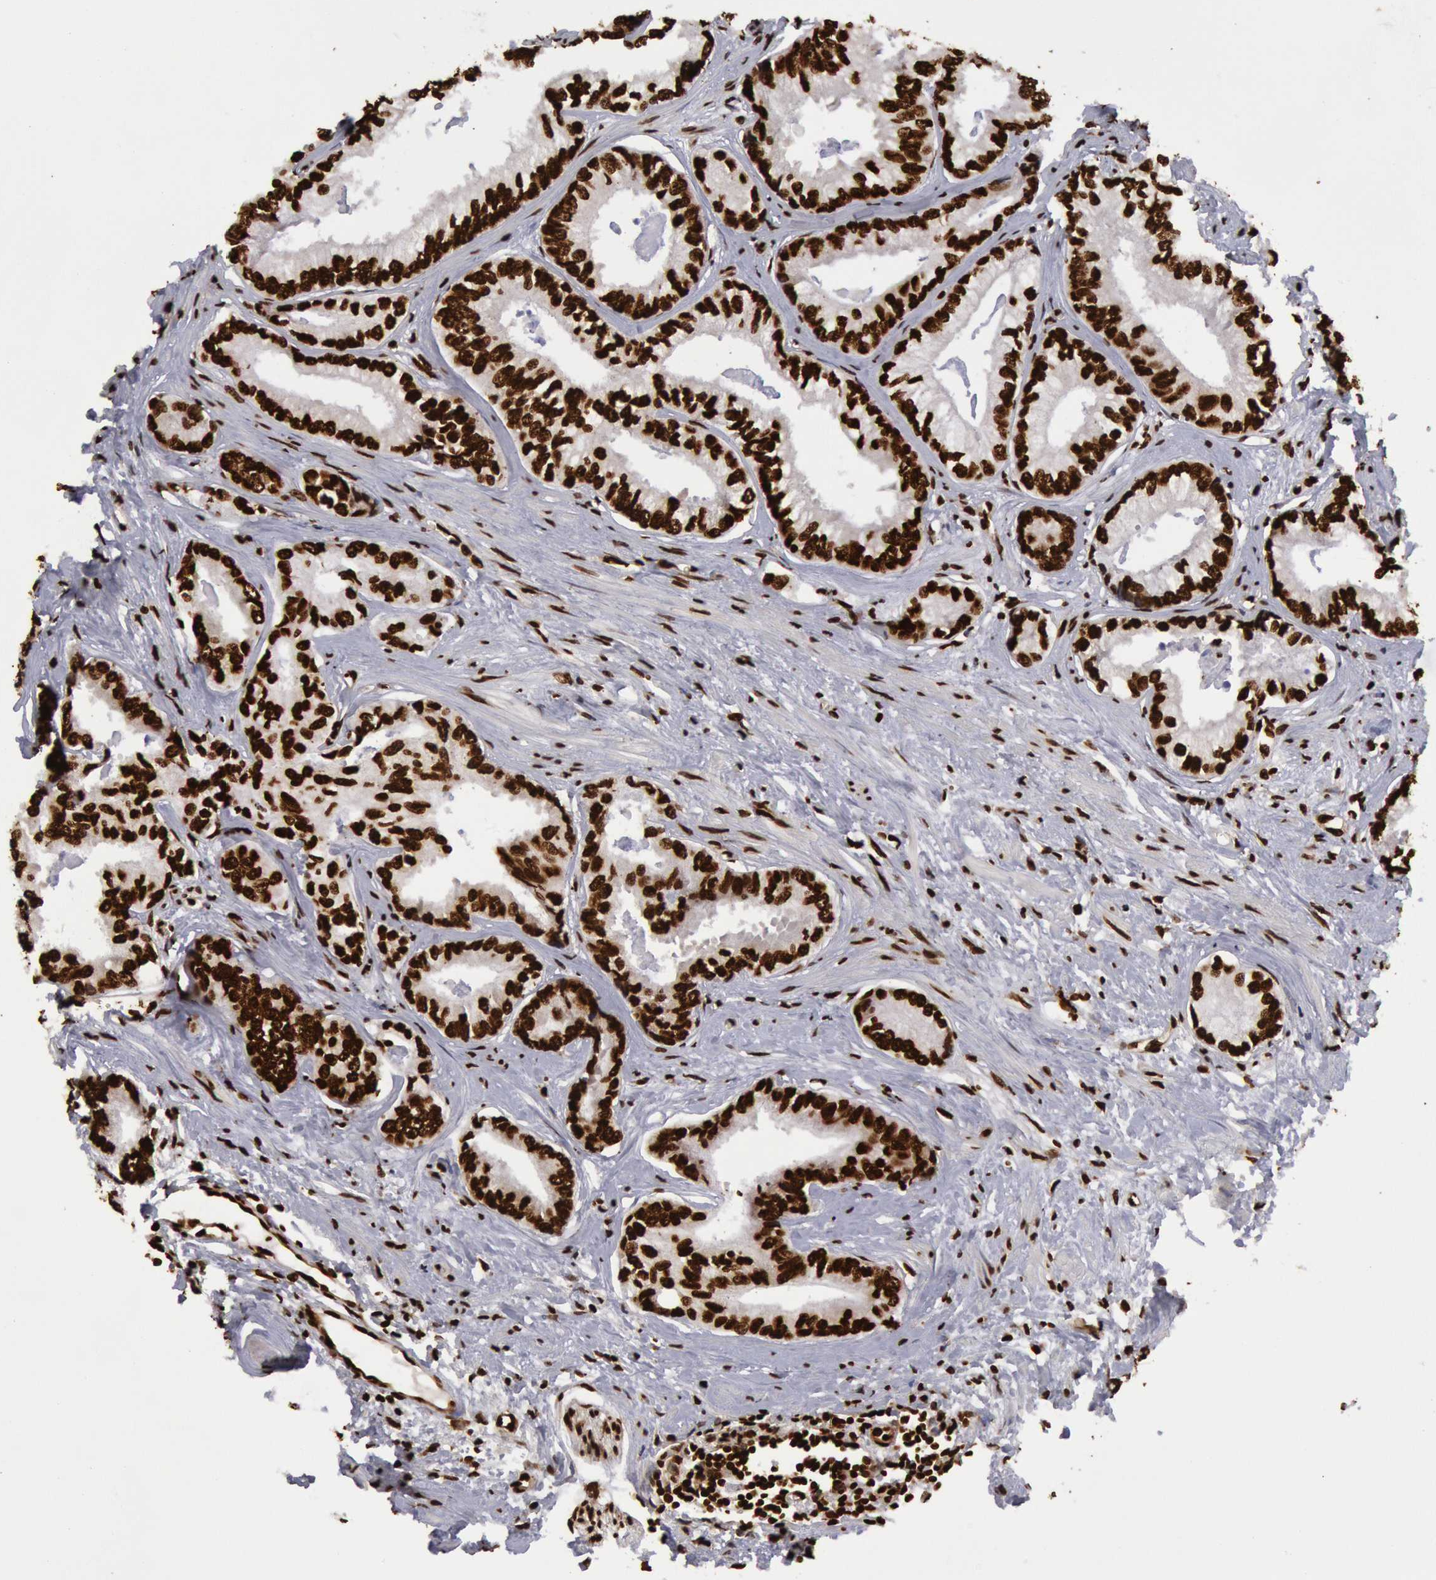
{"staining": {"intensity": "strong", "quantity": ">75%", "location": "nuclear"}, "tissue": "prostate cancer", "cell_type": "Tumor cells", "image_type": "cancer", "snomed": [{"axis": "morphology", "description": "Adenocarcinoma, High grade"}, {"axis": "topography", "description": "Prostate"}], "caption": "Protein staining demonstrates strong nuclear staining in about >75% of tumor cells in adenocarcinoma (high-grade) (prostate). The staining is performed using DAB (3,3'-diaminobenzidine) brown chromogen to label protein expression. The nuclei are counter-stained blue using hematoxylin.", "gene": "H3-4", "patient": {"sex": "male", "age": 56}}